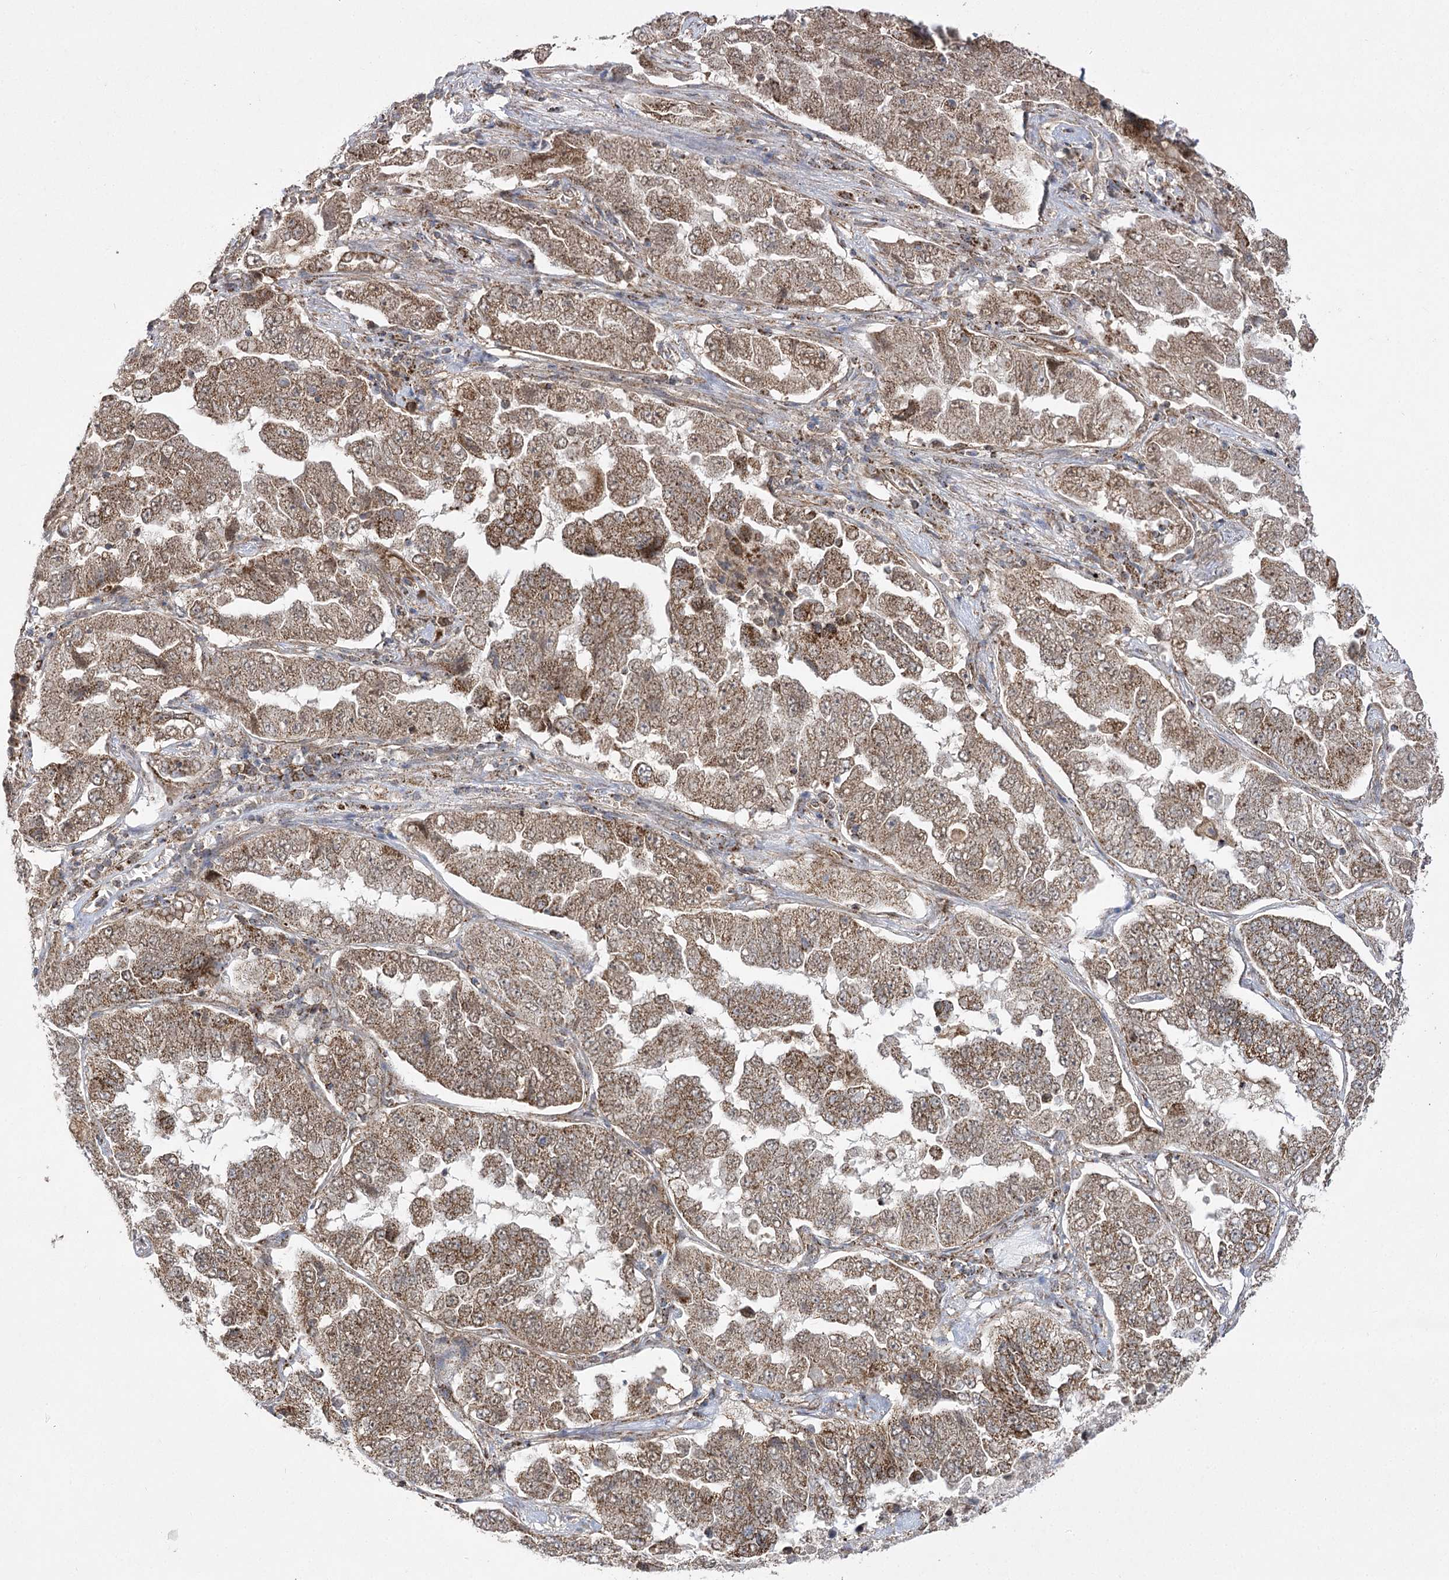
{"staining": {"intensity": "strong", "quantity": ">75%", "location": "cytoplasmic/membranous"}, "tissue": "lung cancer", "cell_type": "Tumor cells", "image_type": "cancer", "snomed": [{"axis": "morphology", "description": "Adenocarcinoma, NOS"}, {"axis": "topography", "description": "Lung"}], "caption": "The photomicrograph demonstrates a brown stain indicating the presence of a protein in the cytoplasmic/membranous of tumor cells in lung cancer.", "gene": "SLC4A1AP", "patient": {"sex": "female", "age": 51}}